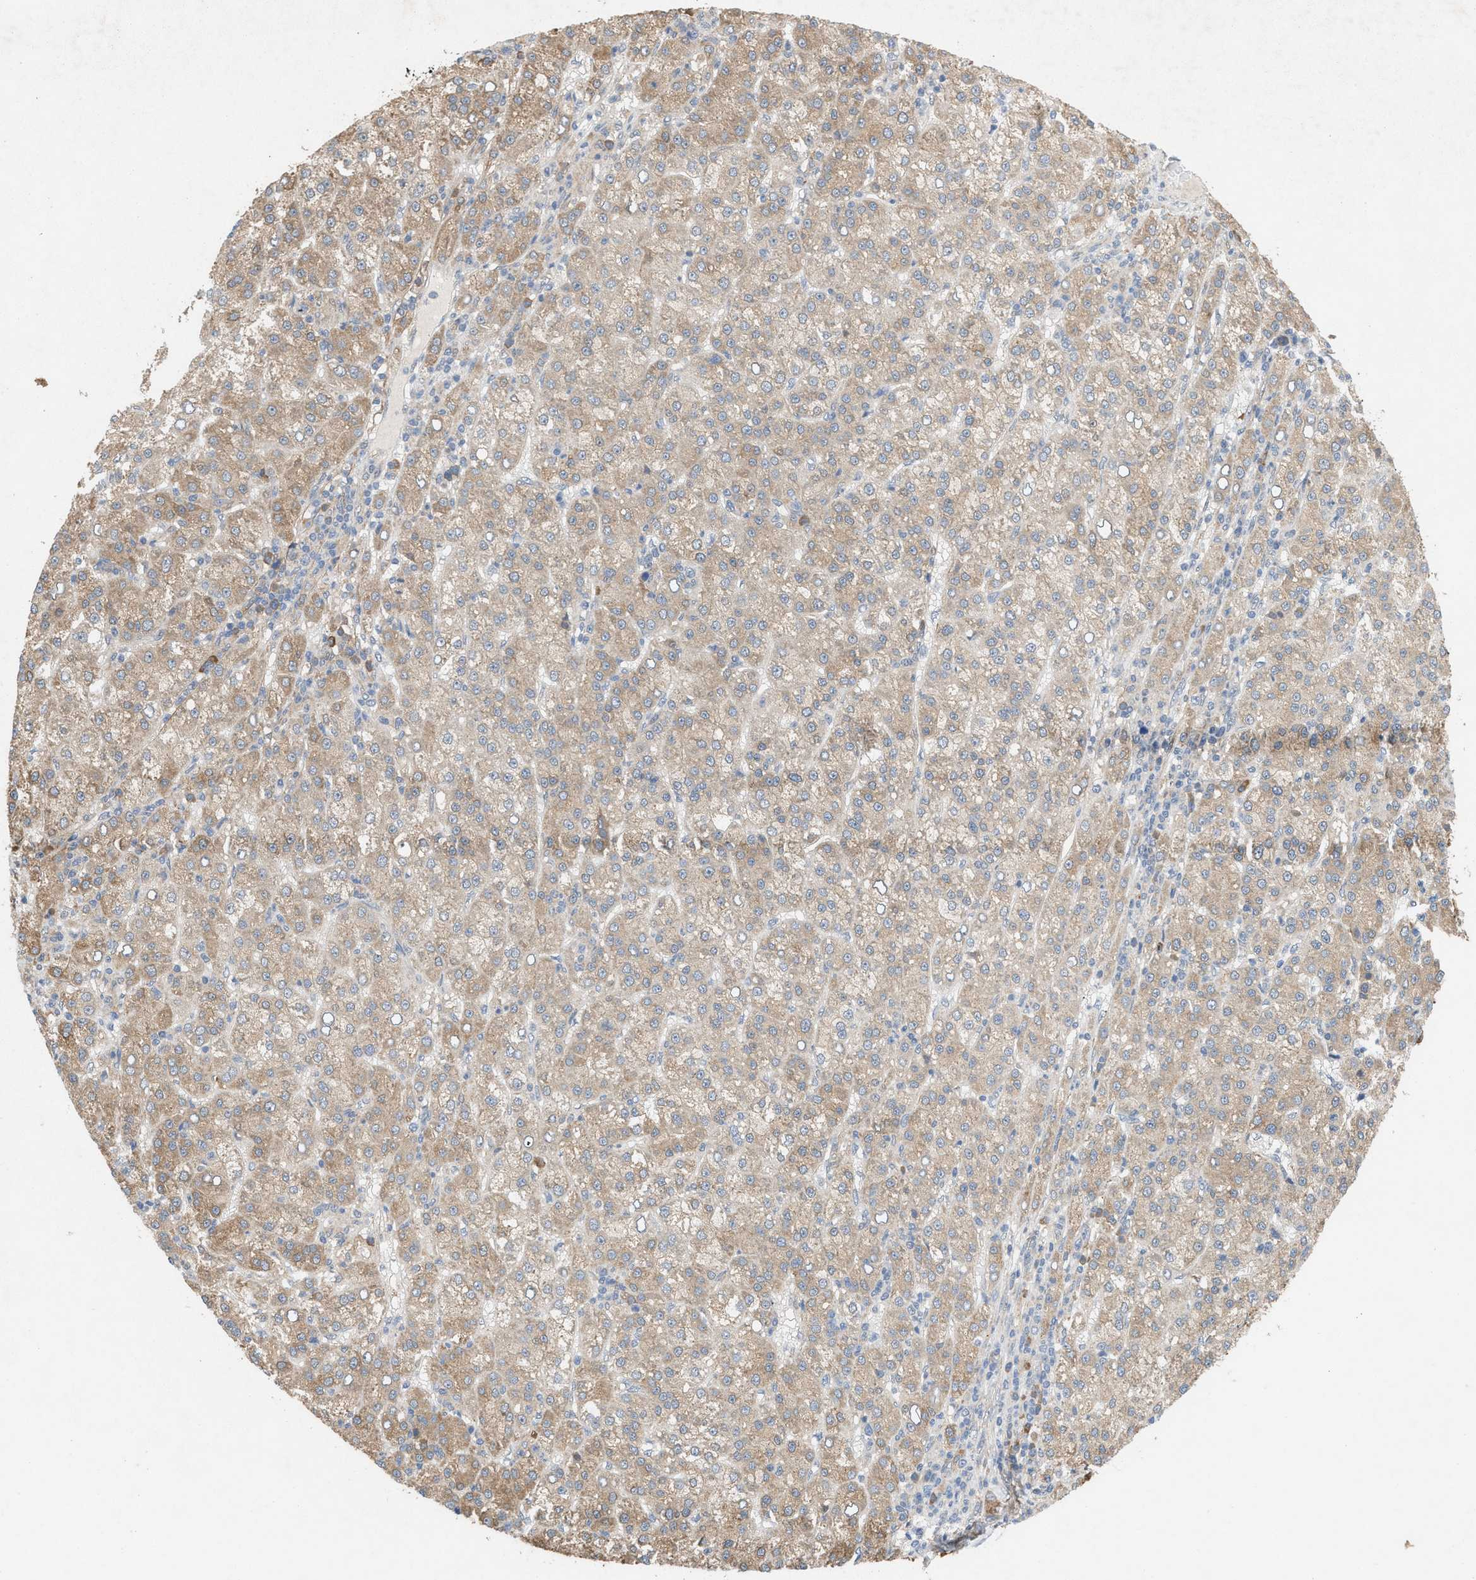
{"staining": {"intensity": "moderate", "quantity": "25%-75%", "location": "cytoplasmic/membranous"}, "tissue": "liver cancer", "cell_type": "Tumor cells", "image_type": "cancer", "snomed": [{"axis": "morphology", "description": "Carcinoma, Hepatocellular, NOS"}, {"axis": "topography", "description": "Liver"}], "caption": "A medium amount of moderate cytoplasmic/membranous positivity is identified in about 25%-75% of tumor cells in liver cancer (hepatocellular carcinoma) tissue.", "gene": "MFSD6", "patient": {"sex": "female", "age": 58}}